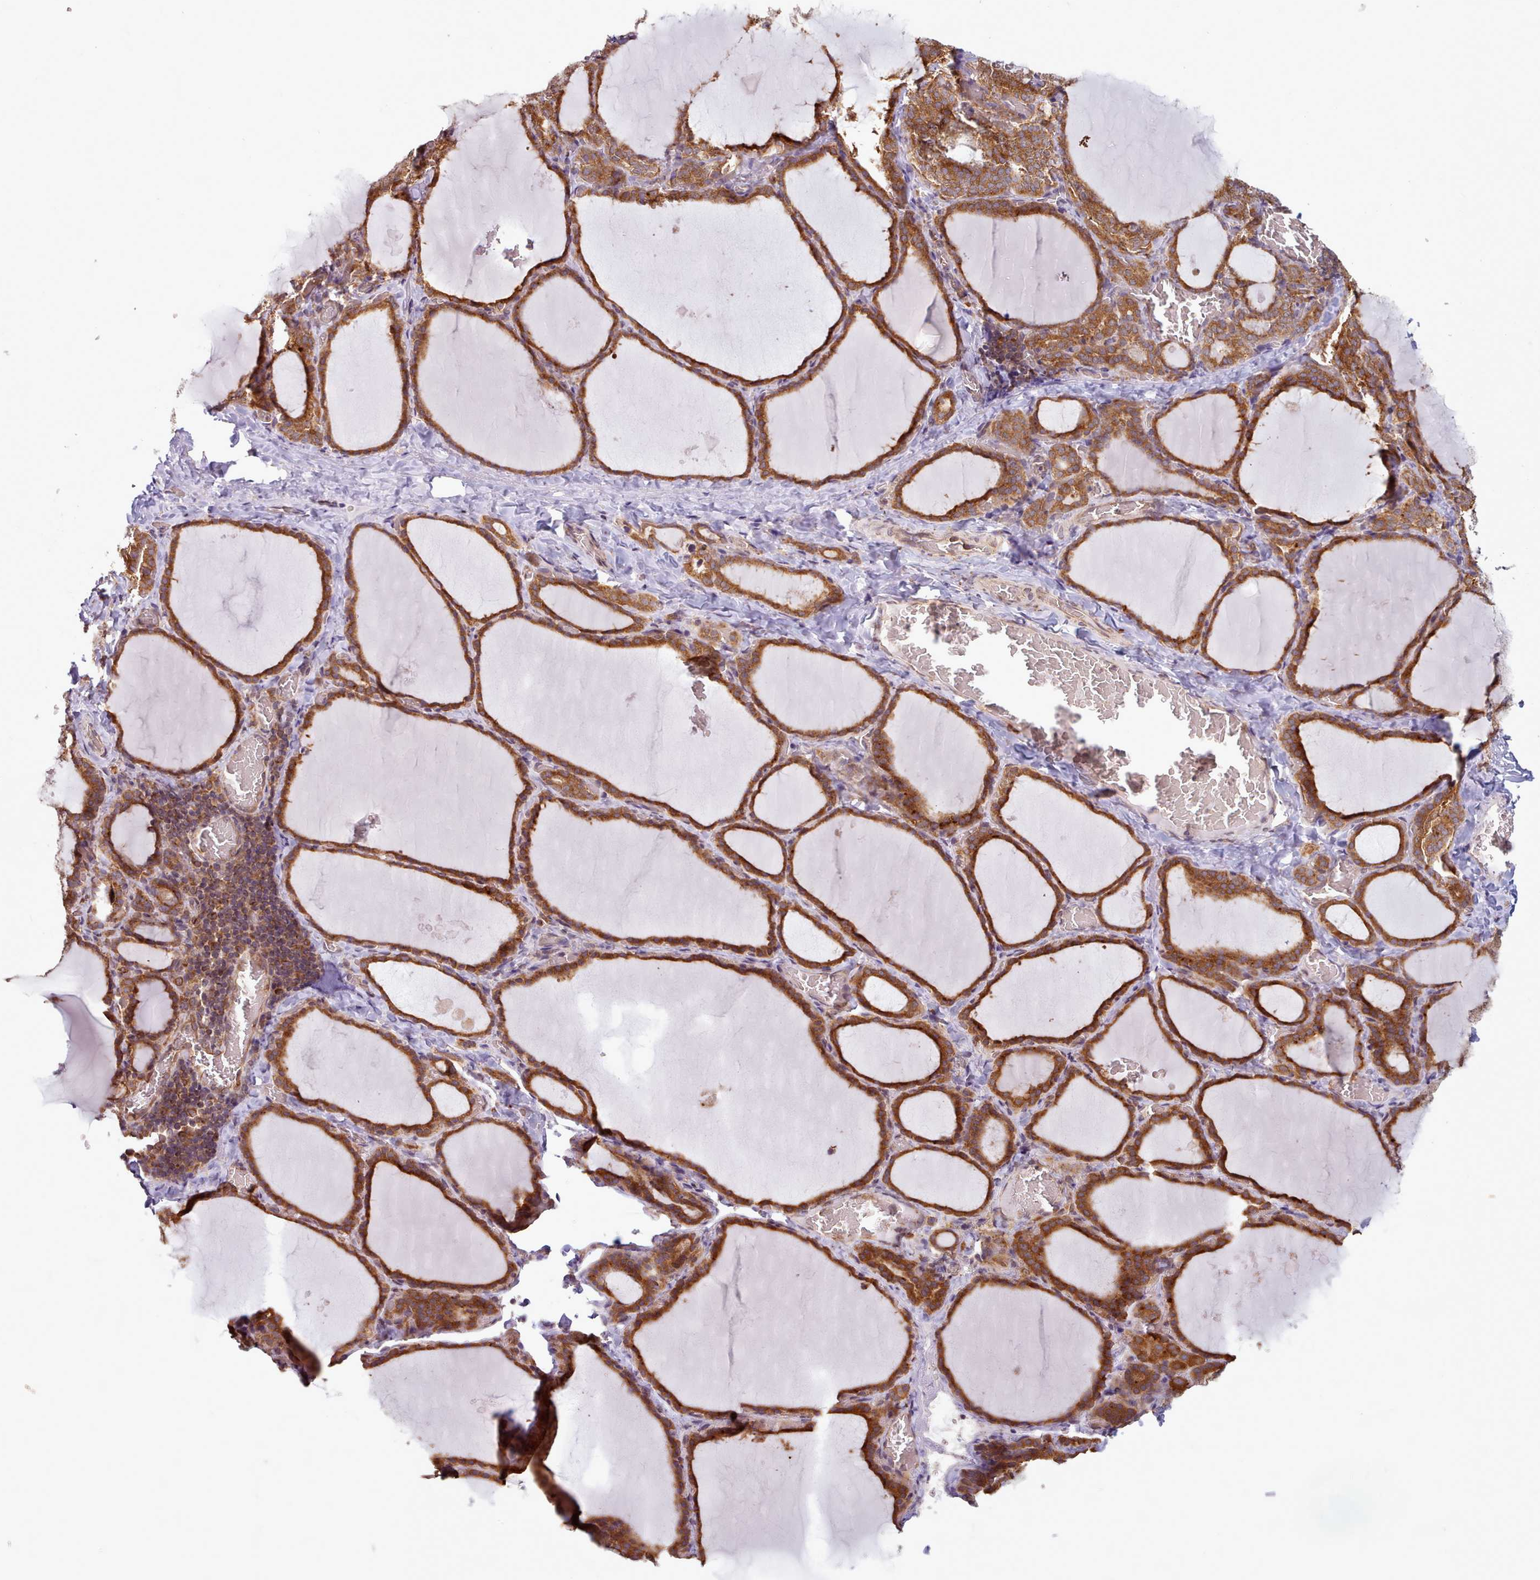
{"staining": {"intensity": "strong", "quantity": ">75%", "location": "cytoplasmic/membranous"}, "tissue": "thyroid gland", "cell_type": "Glandular cells", "image_type": "normal", "snomed": [{"axis": "morphology", "description": "Normal tissue, NOS"}, {"axis": "topography", "description": "Thyroid gland"}], "caption": "This micrograph displays immunohistochemistry (IHC) staining of normal human thyroid gland, with high strong cytoplasmic/membranous positivity in approximately >75% of glandular cells.", "gene": "CRYBG1", "patient": {"sex": "female", "age": 39}}